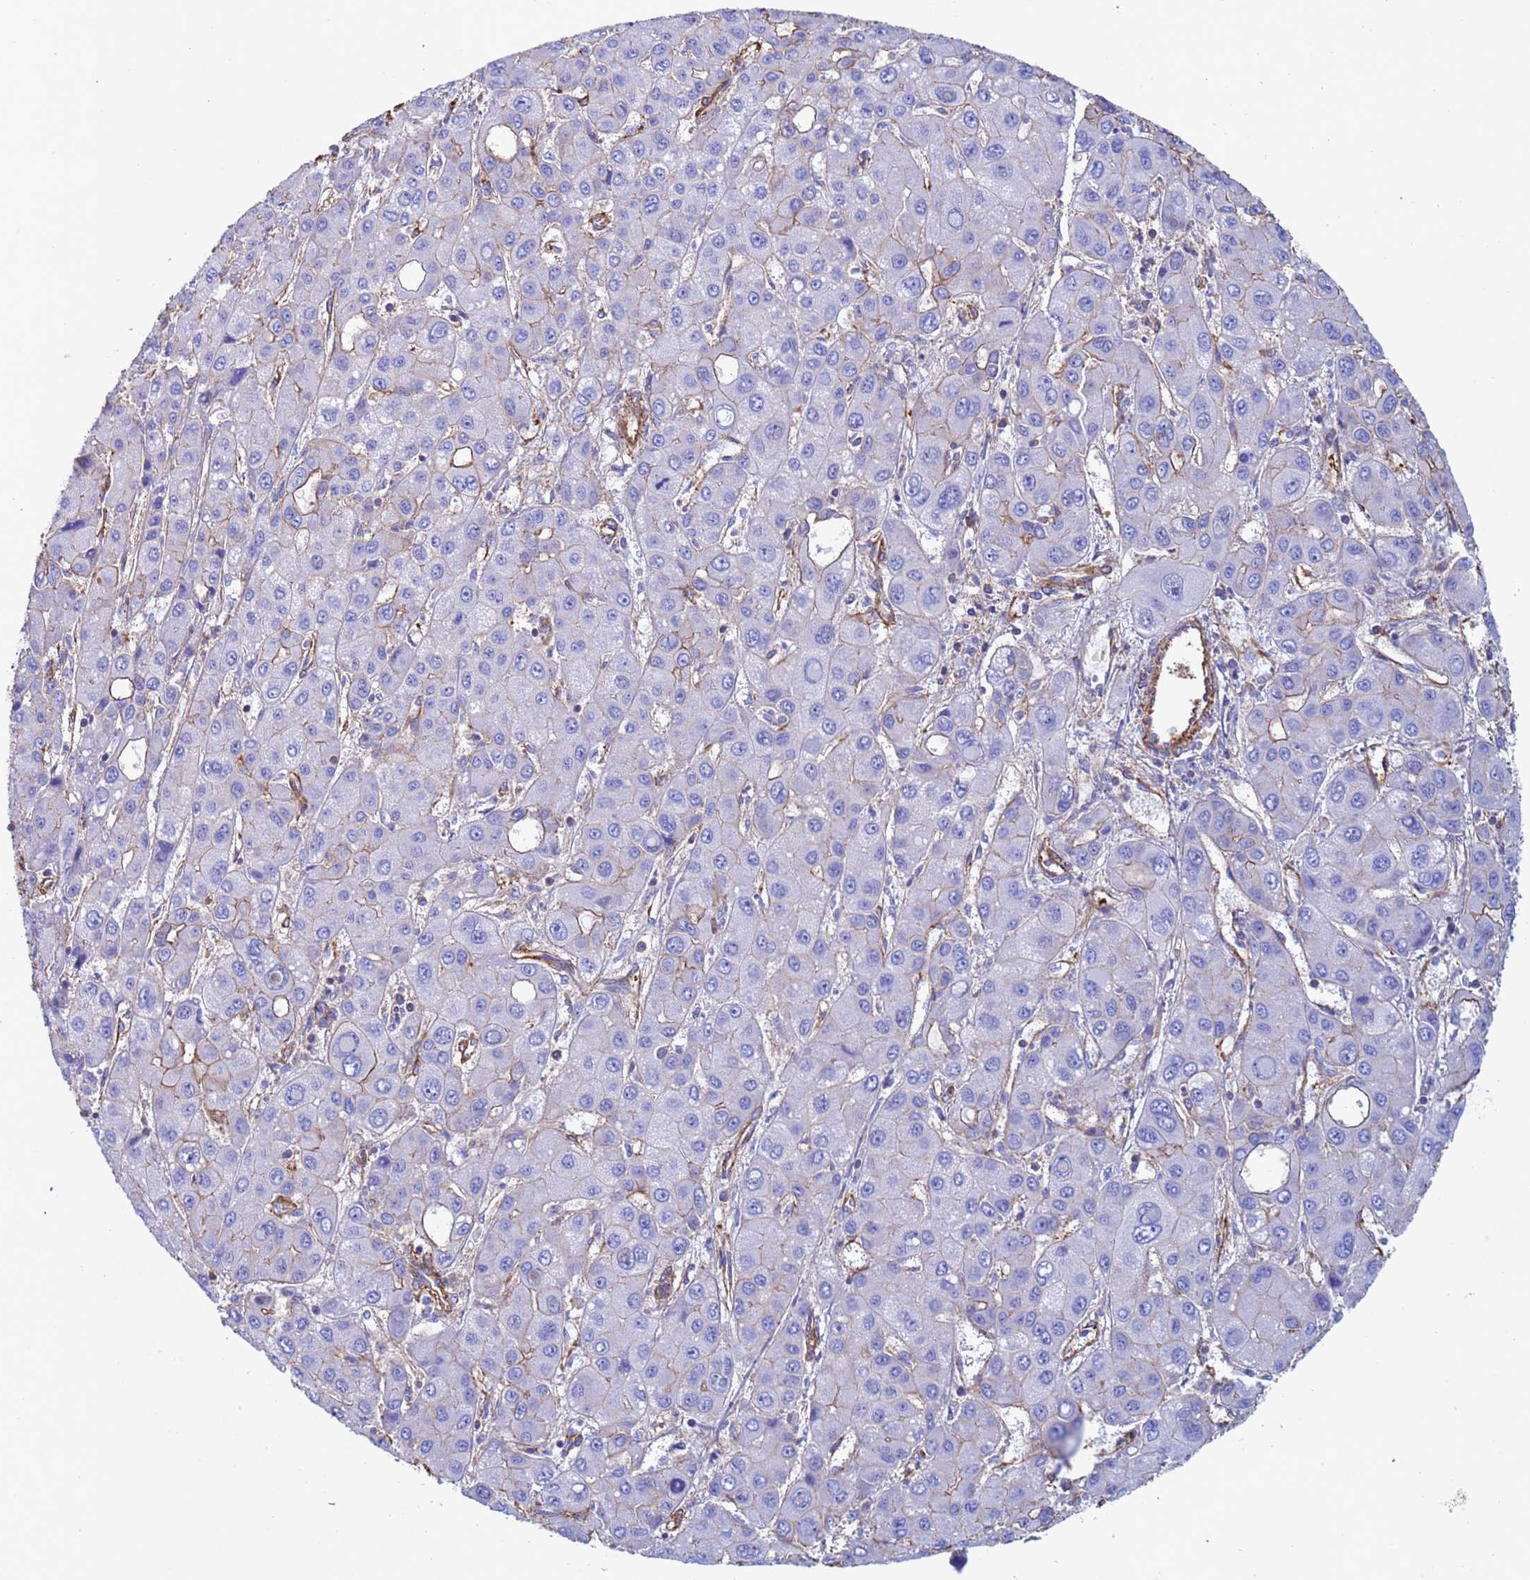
{"staining": {"intensity": "negative", "quantity": "none", "location": "none"}, "tissue": "liver cancer", "cell_type": "Tumor cells", "image_type": "cancer", "snomed": [{"axis": "morphology", "description": "Carcinoma, Hepatocellular, NOS"}, {"axis": "topography", "description": "Liver"}], "caption": "IHC histopathology image of human liver cancer (hepatocellular carcinoma) stained for a protein (brown), which reveals no staining in tumor cells. (Stains: DAB (3,3'-diaminobenzidine) IHC with hematoxylin counter stain, Microscopy: brightfield microscopy at high magnification).", "gene": "MYL12A", "patient": {"sex": "male", "age": 55}}